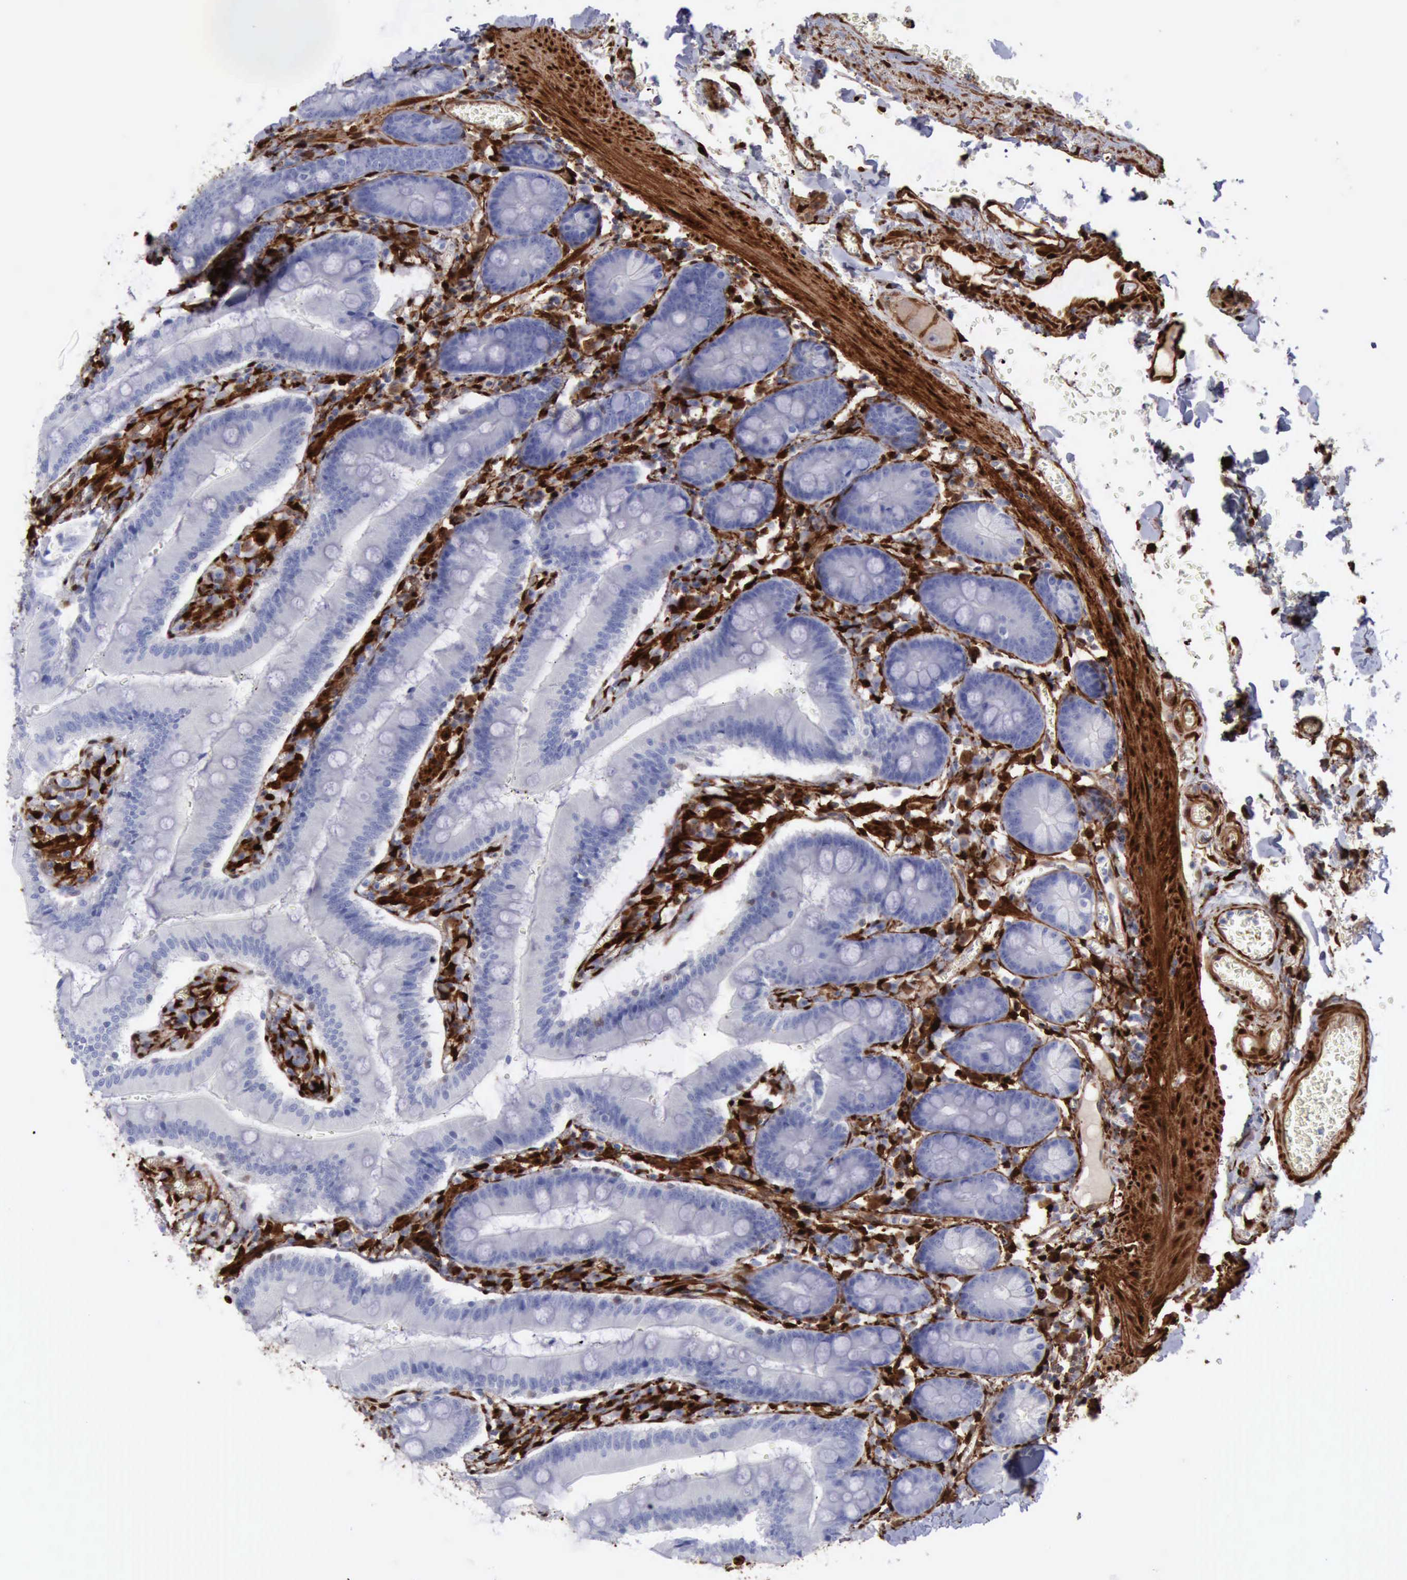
{"staining": {"intensity": "negative", "quantity": "none", "location": "none"}, "tissue": "small intestine", "cell_type": "Glandular cells", "image_type": "normal", "snomed": [{"axis": "morphology", "description": "Normal tissue, NOS"}, {"axis": "topography", "description": "Small intestine"}], "caption": "Small intestine stained for a protein using immunohistochemistry displays no staining glandular cells.", "gene": "FHL1", "patient": {"sex": "male", "age": 71}}